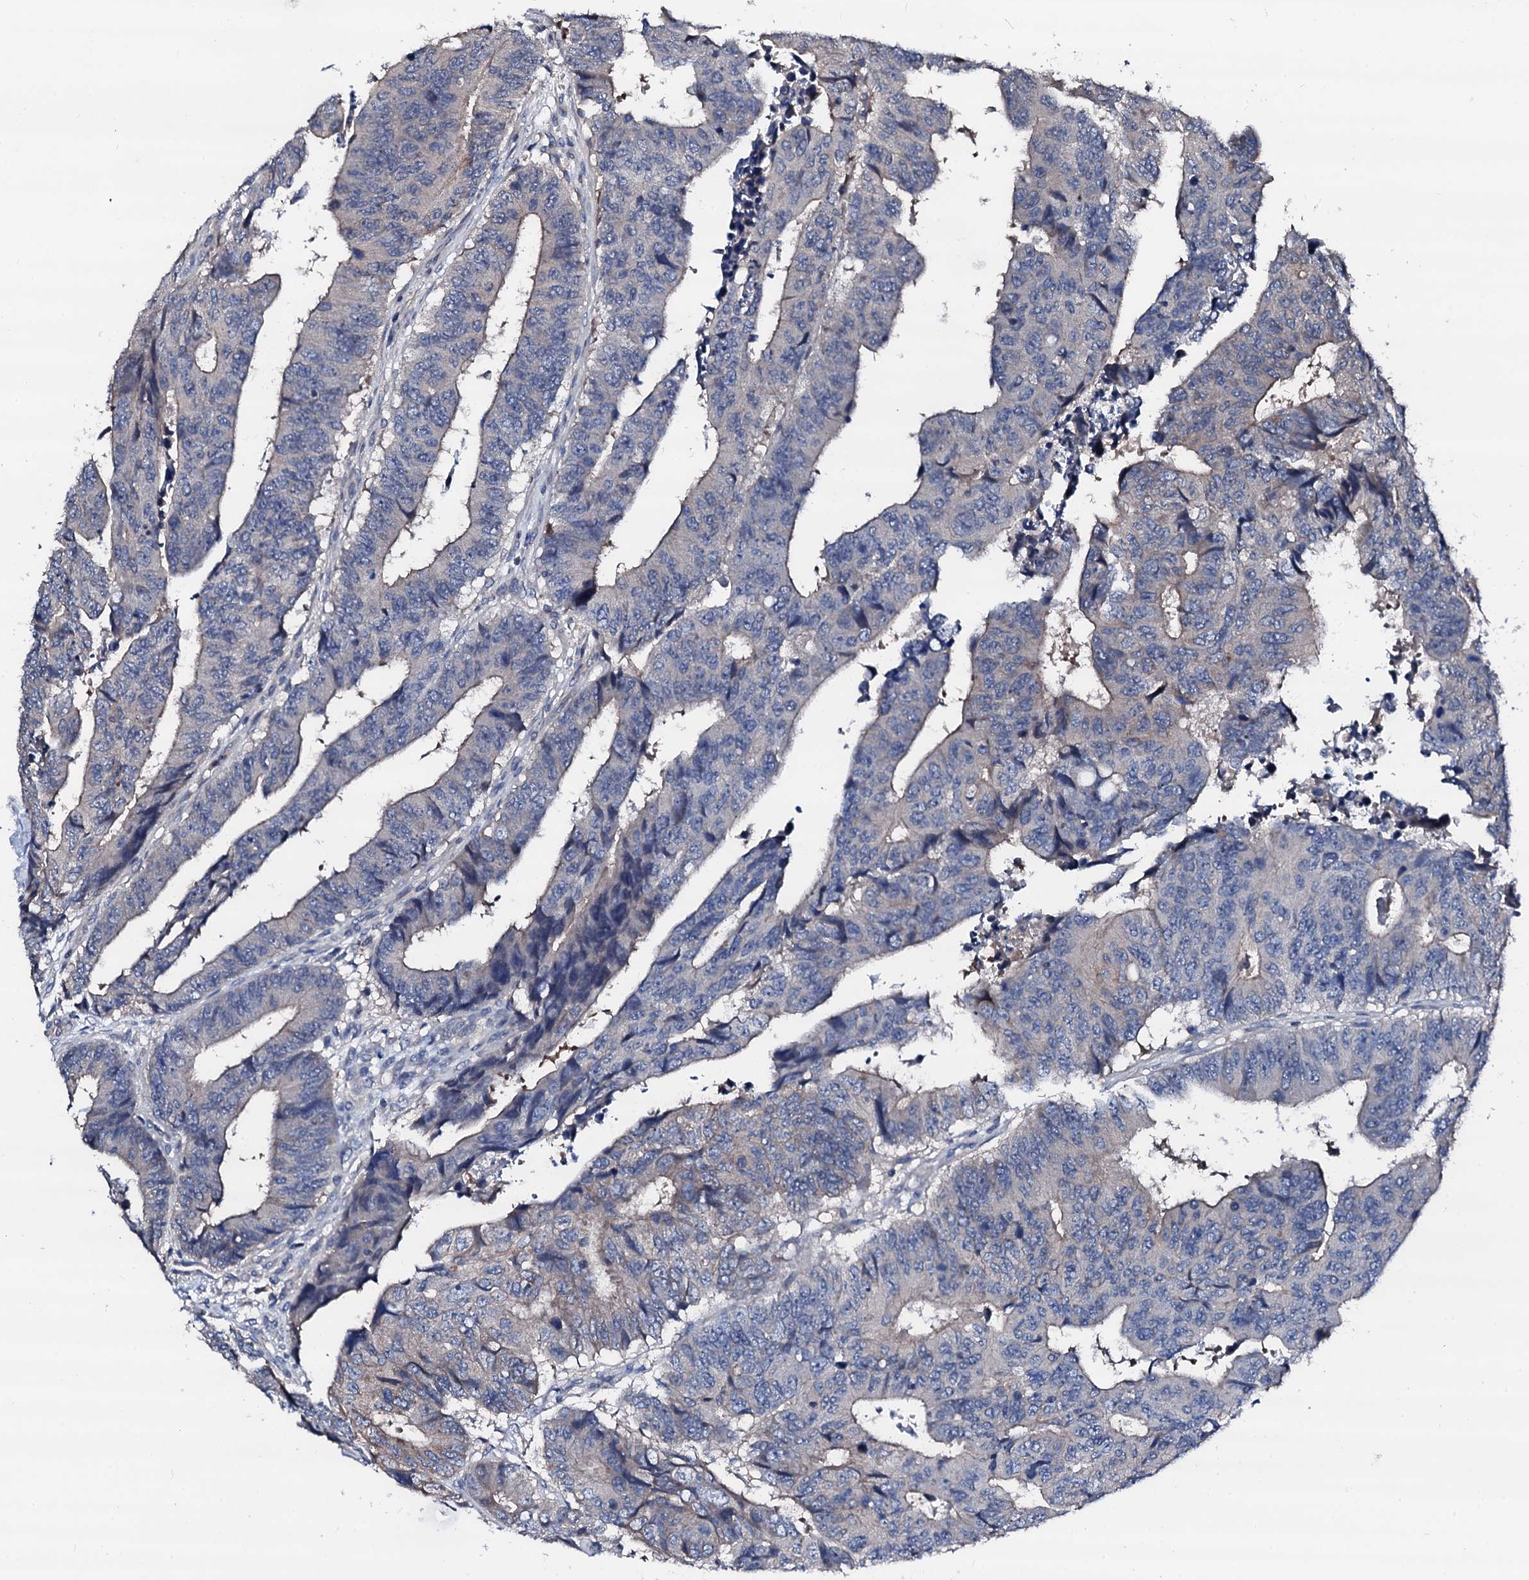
{"staining": {"intensity": "weak", "quantity": "<25%", "location": "cytoplasmic/membranous"}, "tissue": "colorectal cancer", "cell_type": "Tumor cells", "image_type": "cancer", "snomed": [{"axis": "morphology", "description": "Adenocarcinoma, NOS"}, {"axis": "topography", "description": "Rectum"}], "caption": "There is no significant staining in tumor cells of colorectal adenocarcinoma.", "gene": "TRAFD1", "patient": {"sex": "male", "age": 84}}